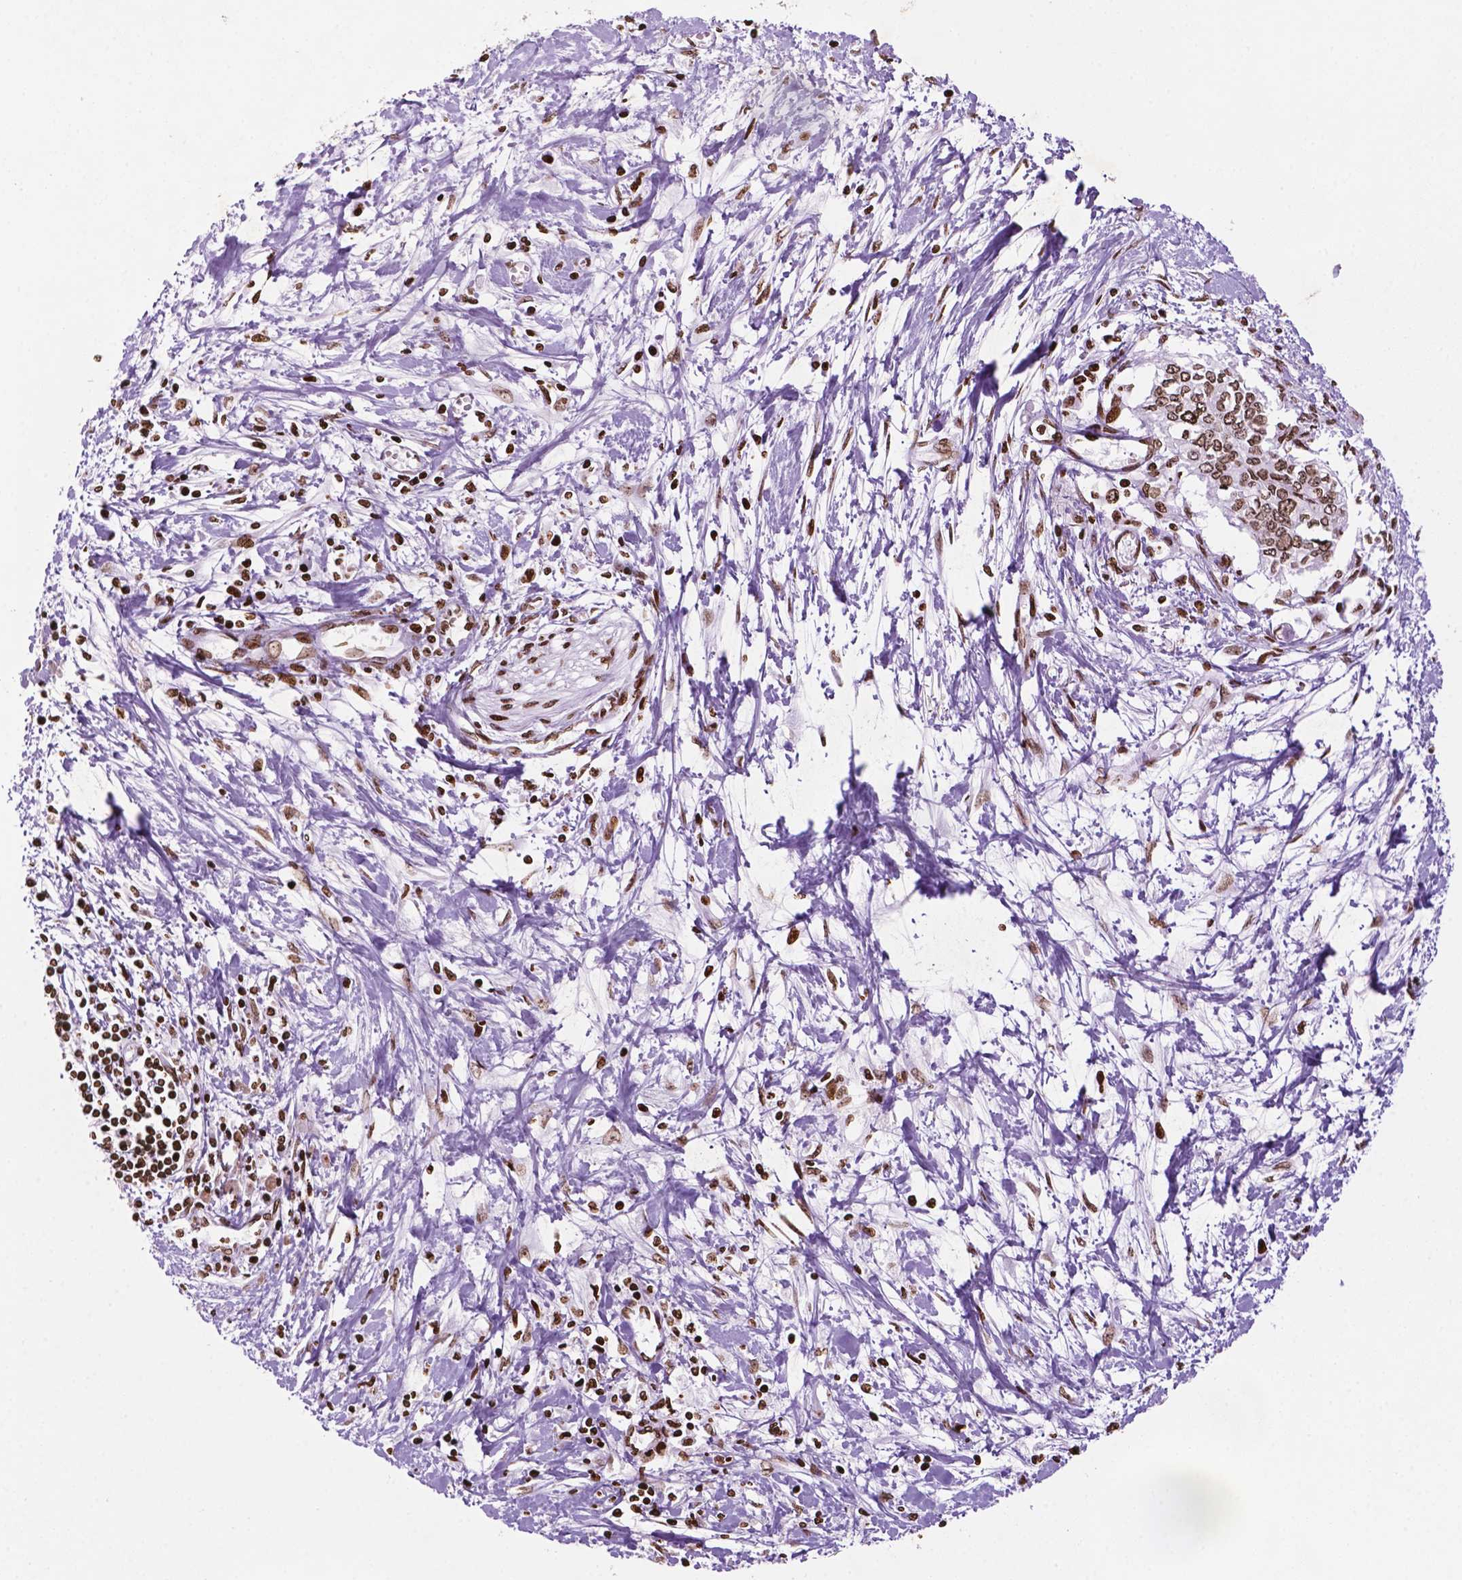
{"staining": {"intensity": "strong", "quantity": ">75%", "location": "nuclear"}, "tissue": "pancreatic cancer", "cell_type": "Tumor cells", "image_type": "cancer", "snomed": [{"axis": "morphology", "description": "Adenocarcinoma, NOS"}, {"axis": "topography", "description": "Pancreas"}], "caption": "Pancreatic adenocarcinoma tissue shows strong nuclear expression in approximately >75% of tumor cells, visualized by immunohistochemistry. (Brightfield microscopy of DAB IHC at high magnification).", "gene": "TMEM250", "patient": {"sex": "female", "age": 61}}